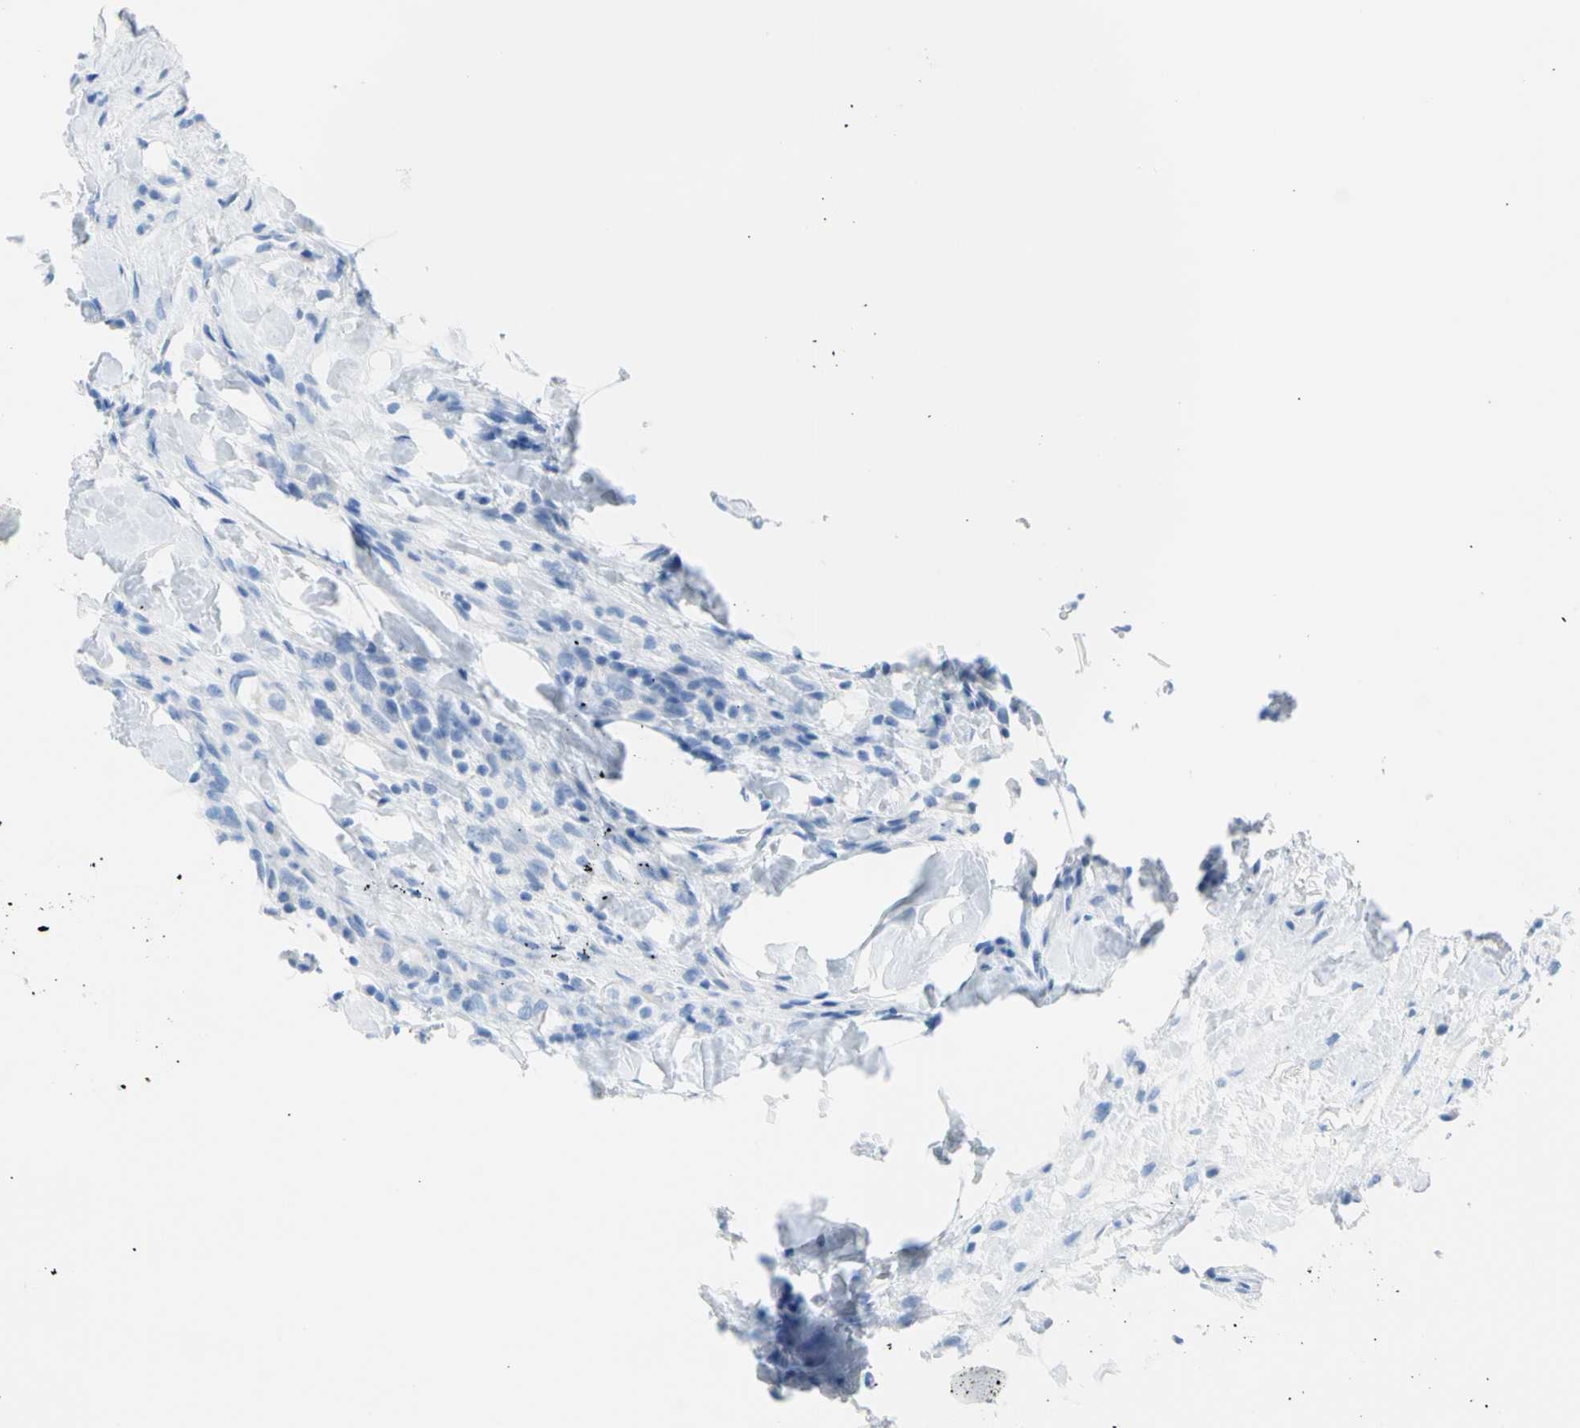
{"staining": {"intensity": "negative", "quantity": "none", "location": "none"}, "tissue": "breast cancer", "cell_type": "Tumor cells", "image_type": "cancer", "snomed": [{"axis": "morphology", "description": "Duct carcinoma"}, {"axis": "topography", "description": "Breast"}], "caption": "Tumor cells are negative for protein expression in human breast cancer. Nuclei are stained in blue.", "gene": "CEL", "patient": {"sex": "female", "age": 37}}